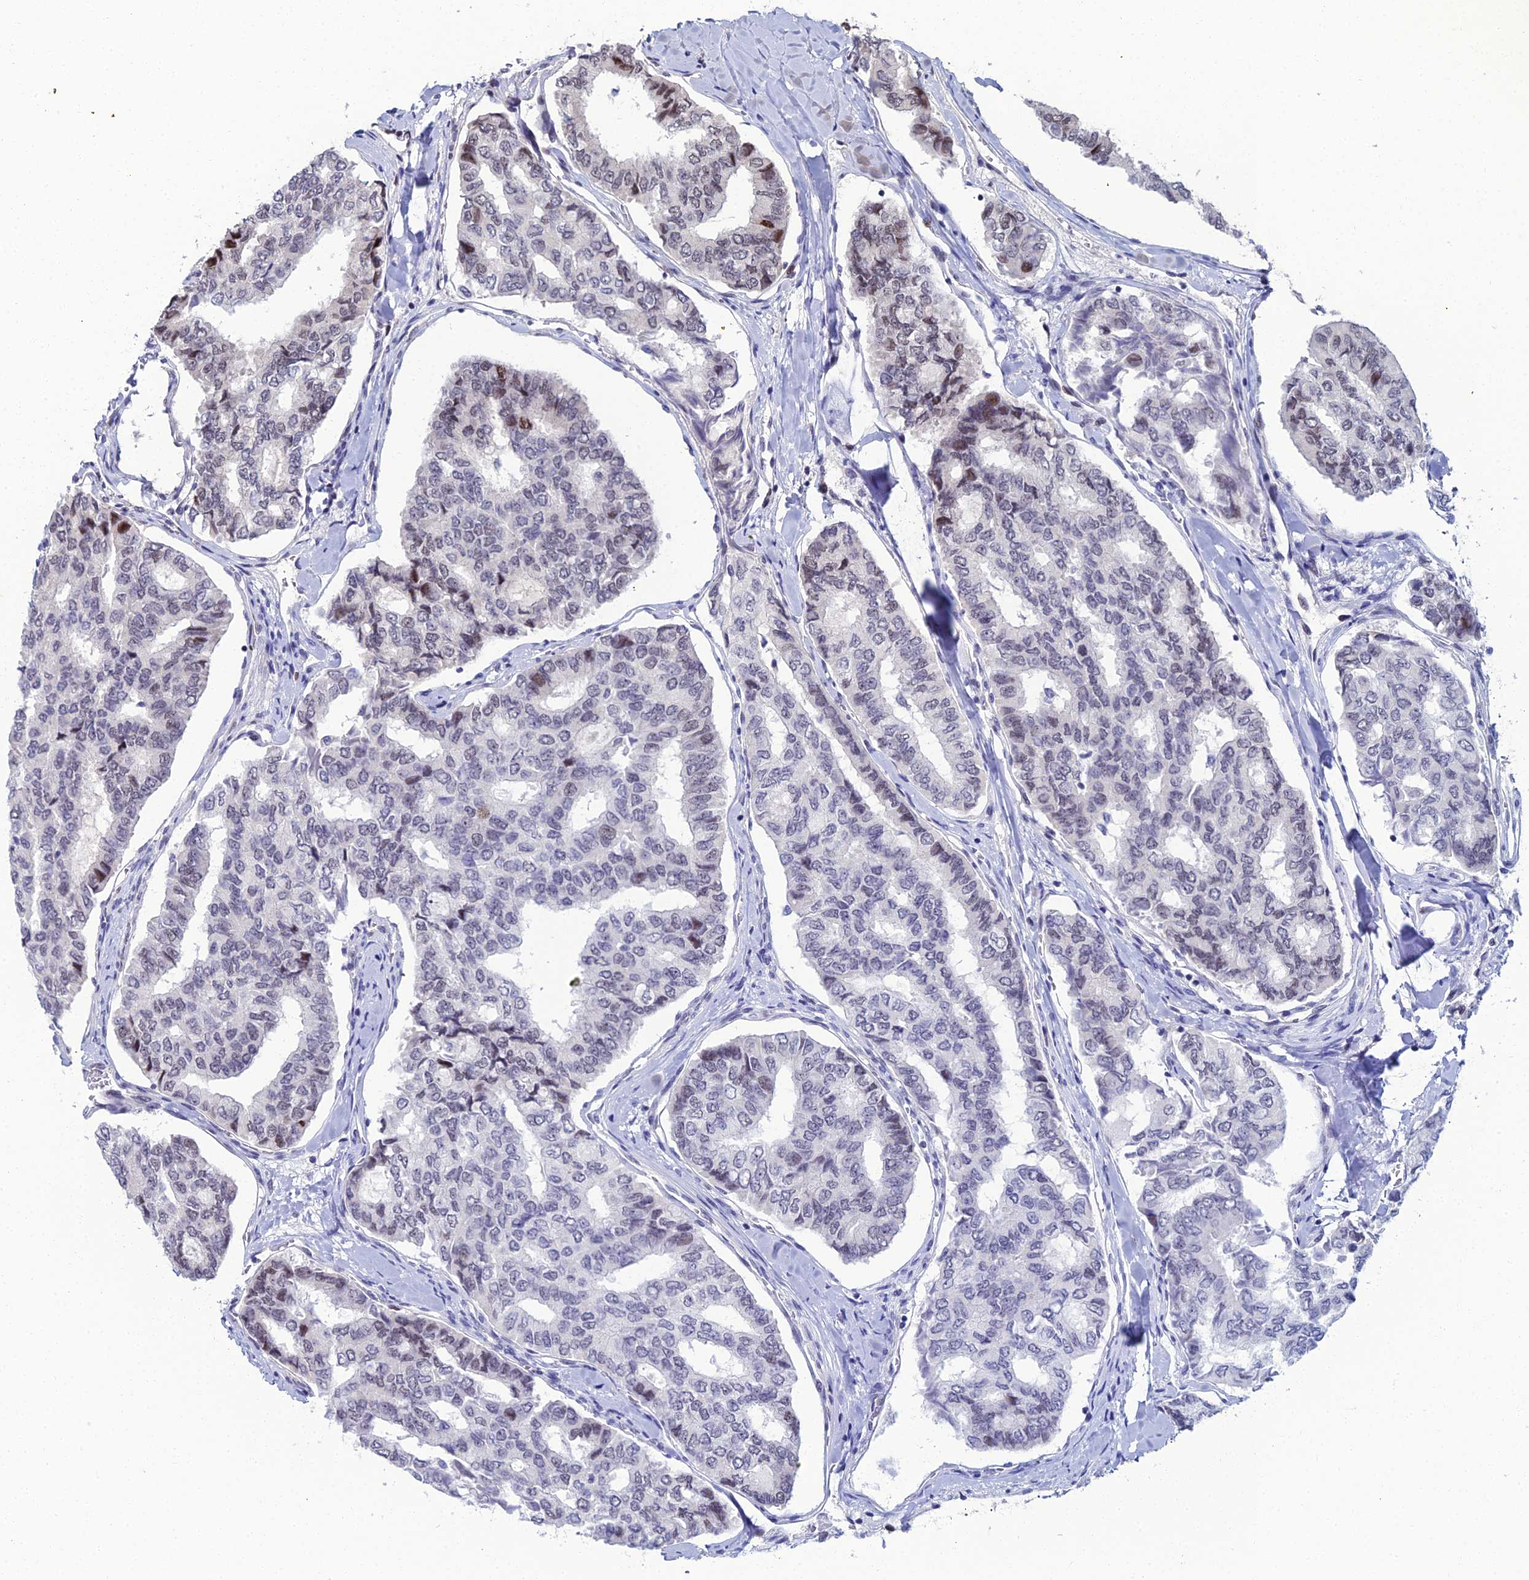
{"staining": {"intensity": "moderate", "quantity": "<25%", "location": "nuclear"}, "tissue": "thyroid cancer", "cell_type": "Tumor cells", "image_type": "cancer", "snomed": [{"axis": "morphology", "description": "Papillary adenocarcinoma, NOS"}, {"axis": "topography", "description": "Thyroid gland"}], "caption": "About <25% of tumor cells in thyroid cancer display moderate nuclear protein expression as visualized by brown immunohistochemical staining.", "gene": "TAF9B", "patient": {"sex": "female", "age": 35}}